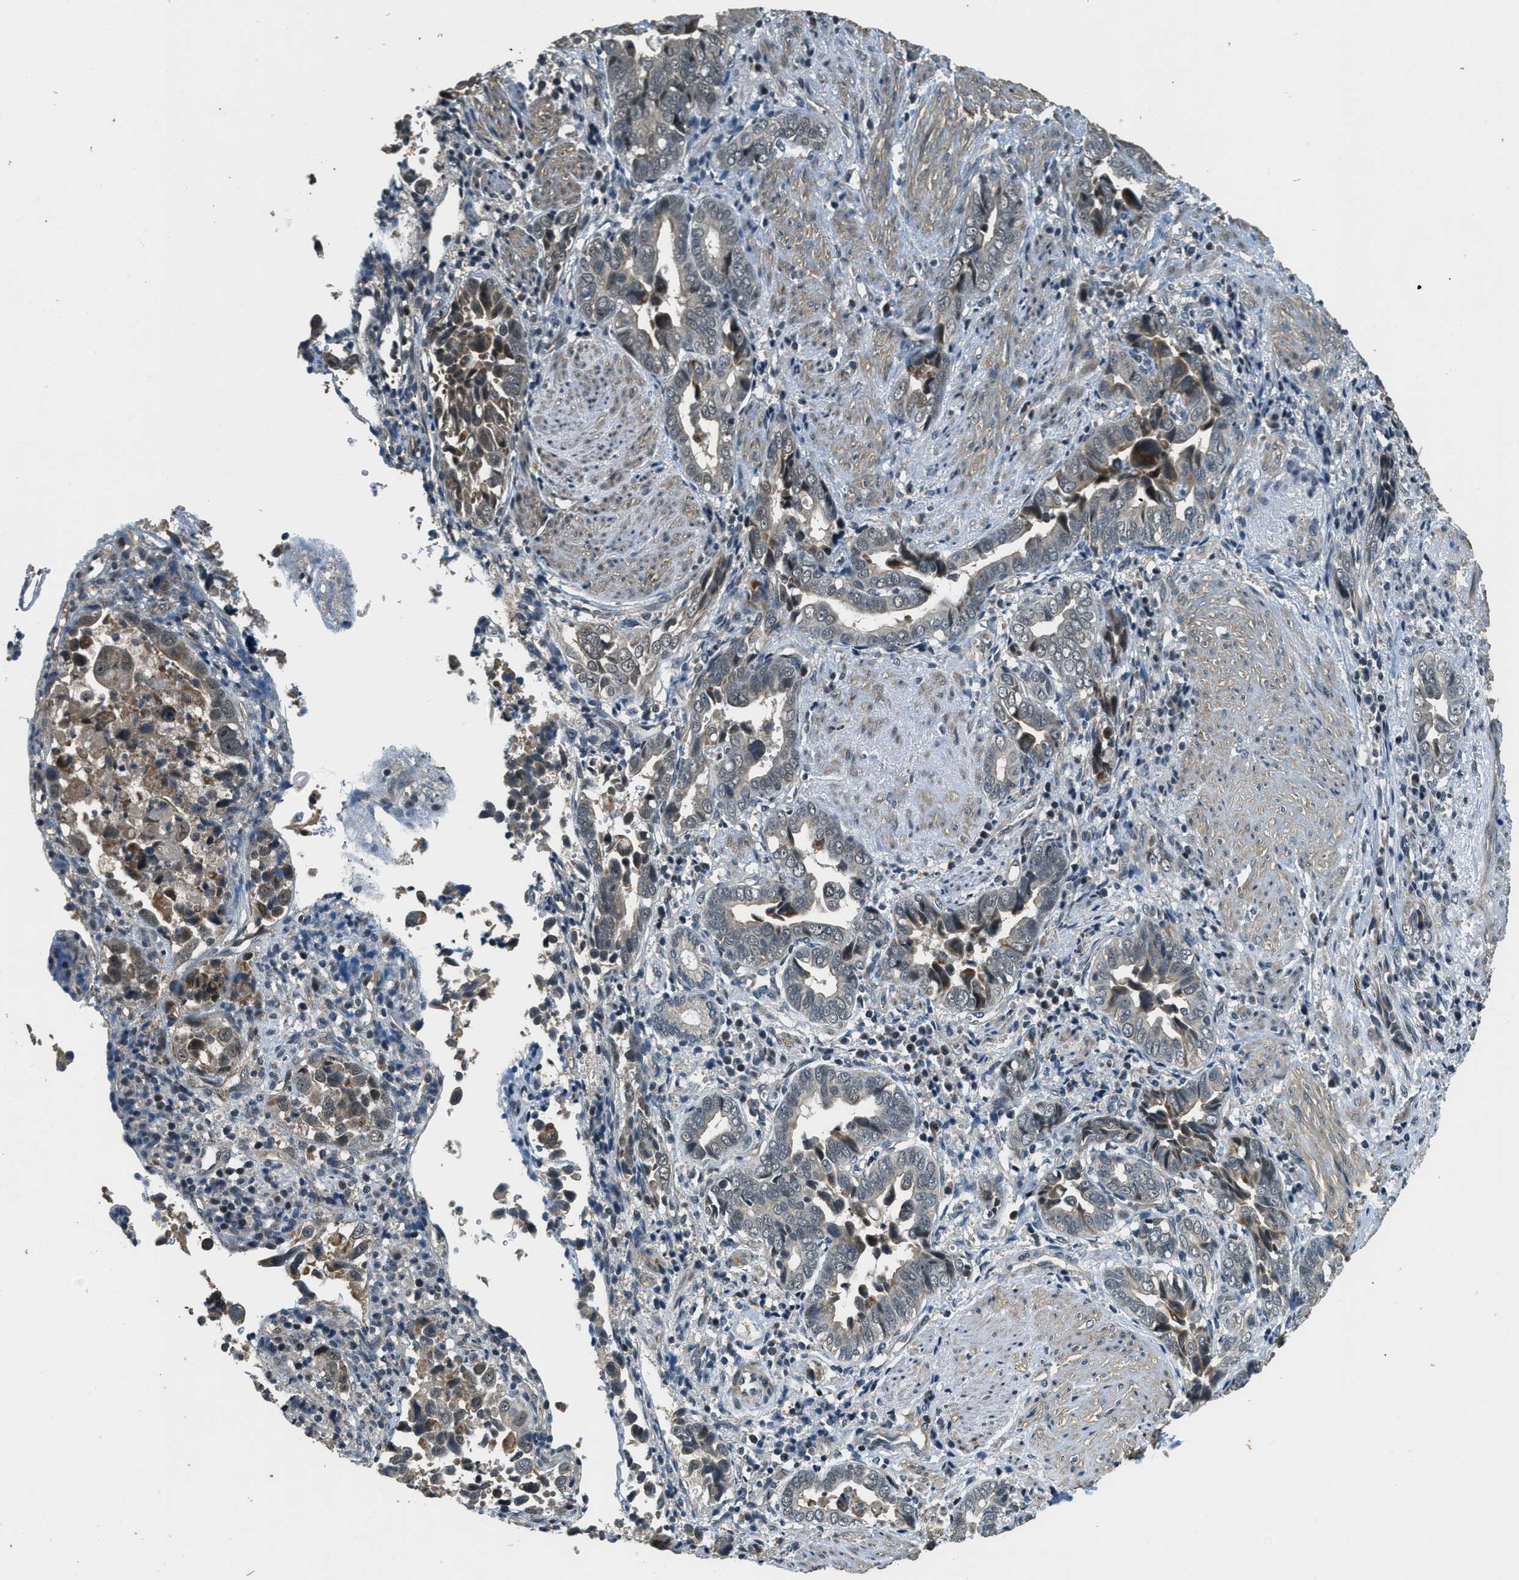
{"staining": {"intensity": "moderate", "quantity": "25%-75%", "location": "cytoplasmic/membranous"}, "tissue": "liver cancer", "cell_type": "Tumor cells", "image_type": "cancer", "snomed": [{"axis": "morphology", "description": "Cholangiocarcinoma"}, {"axis": "topography", "description": "Liver"}], "caption": "High-magnification brightfield microscopy of liver cancer stained with DAB (brown) and counterstained with hematoxylin (blue). tumor cells exhibit moderate cytoplasmic/membranous staining is present in approximately25%-75% of cells.", "gene": "MED21", "patient": {"sex": "female", "age": 79}}